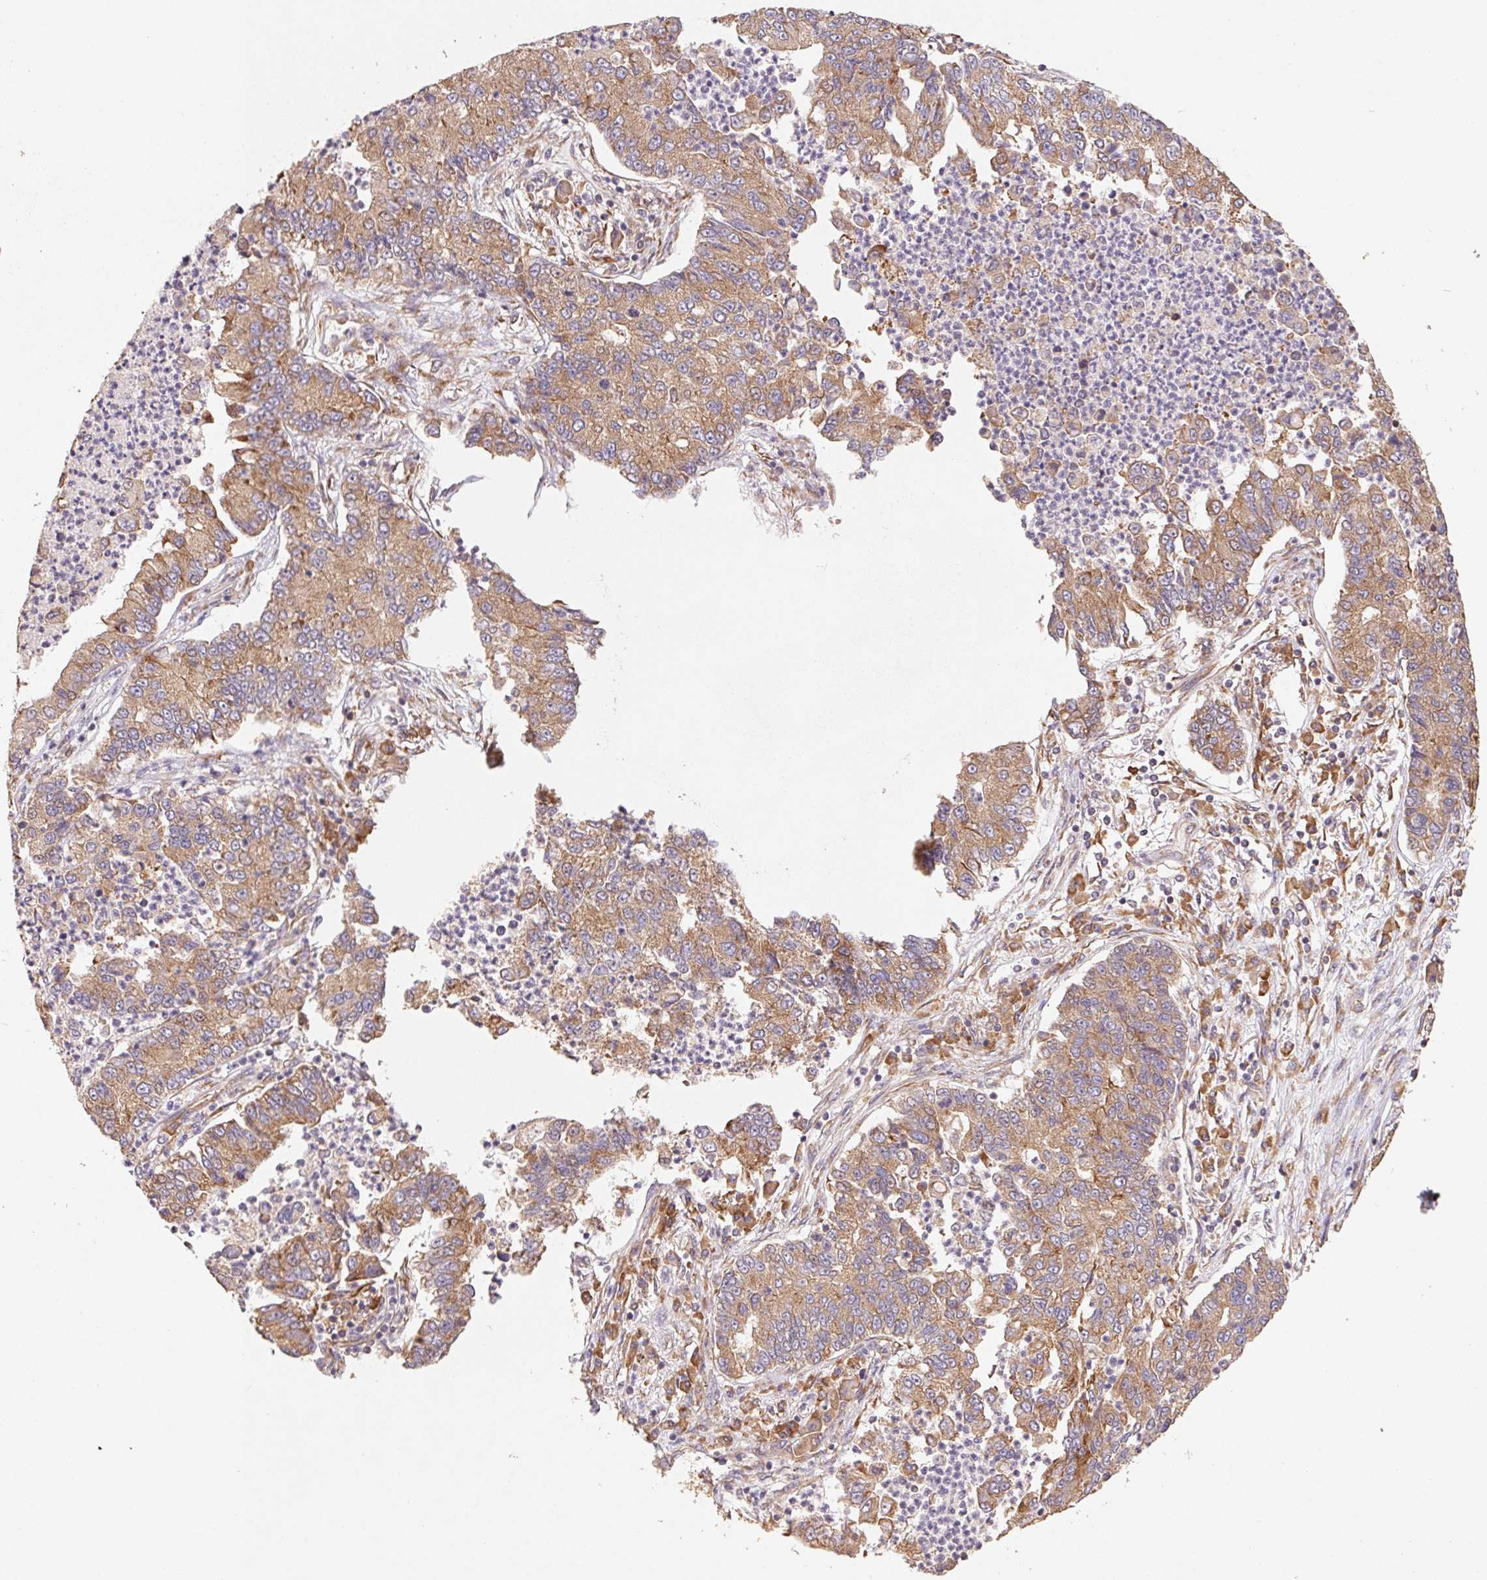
{"staining": {"intensity": "moderate", "quantity": ">75%", "location": "cytoplasmic/membranous"}, "tissue": "lung cancer", "cell_type": "Tumor cells", "image_type": "cancer", "snomed": [{"axis": "morphology", "description": "Adenocarcinoma, NOS"}, {"axis": "topography", "description": "Lung"}], "caption": "The immunohistochemical stain labels moderate cytoplasmic/membranous expression in tumor cells of lung cancer (adenocarcinoma) tissue.", "gene": "RPL27A", "patient": {"sex": "female", "age": 57}}